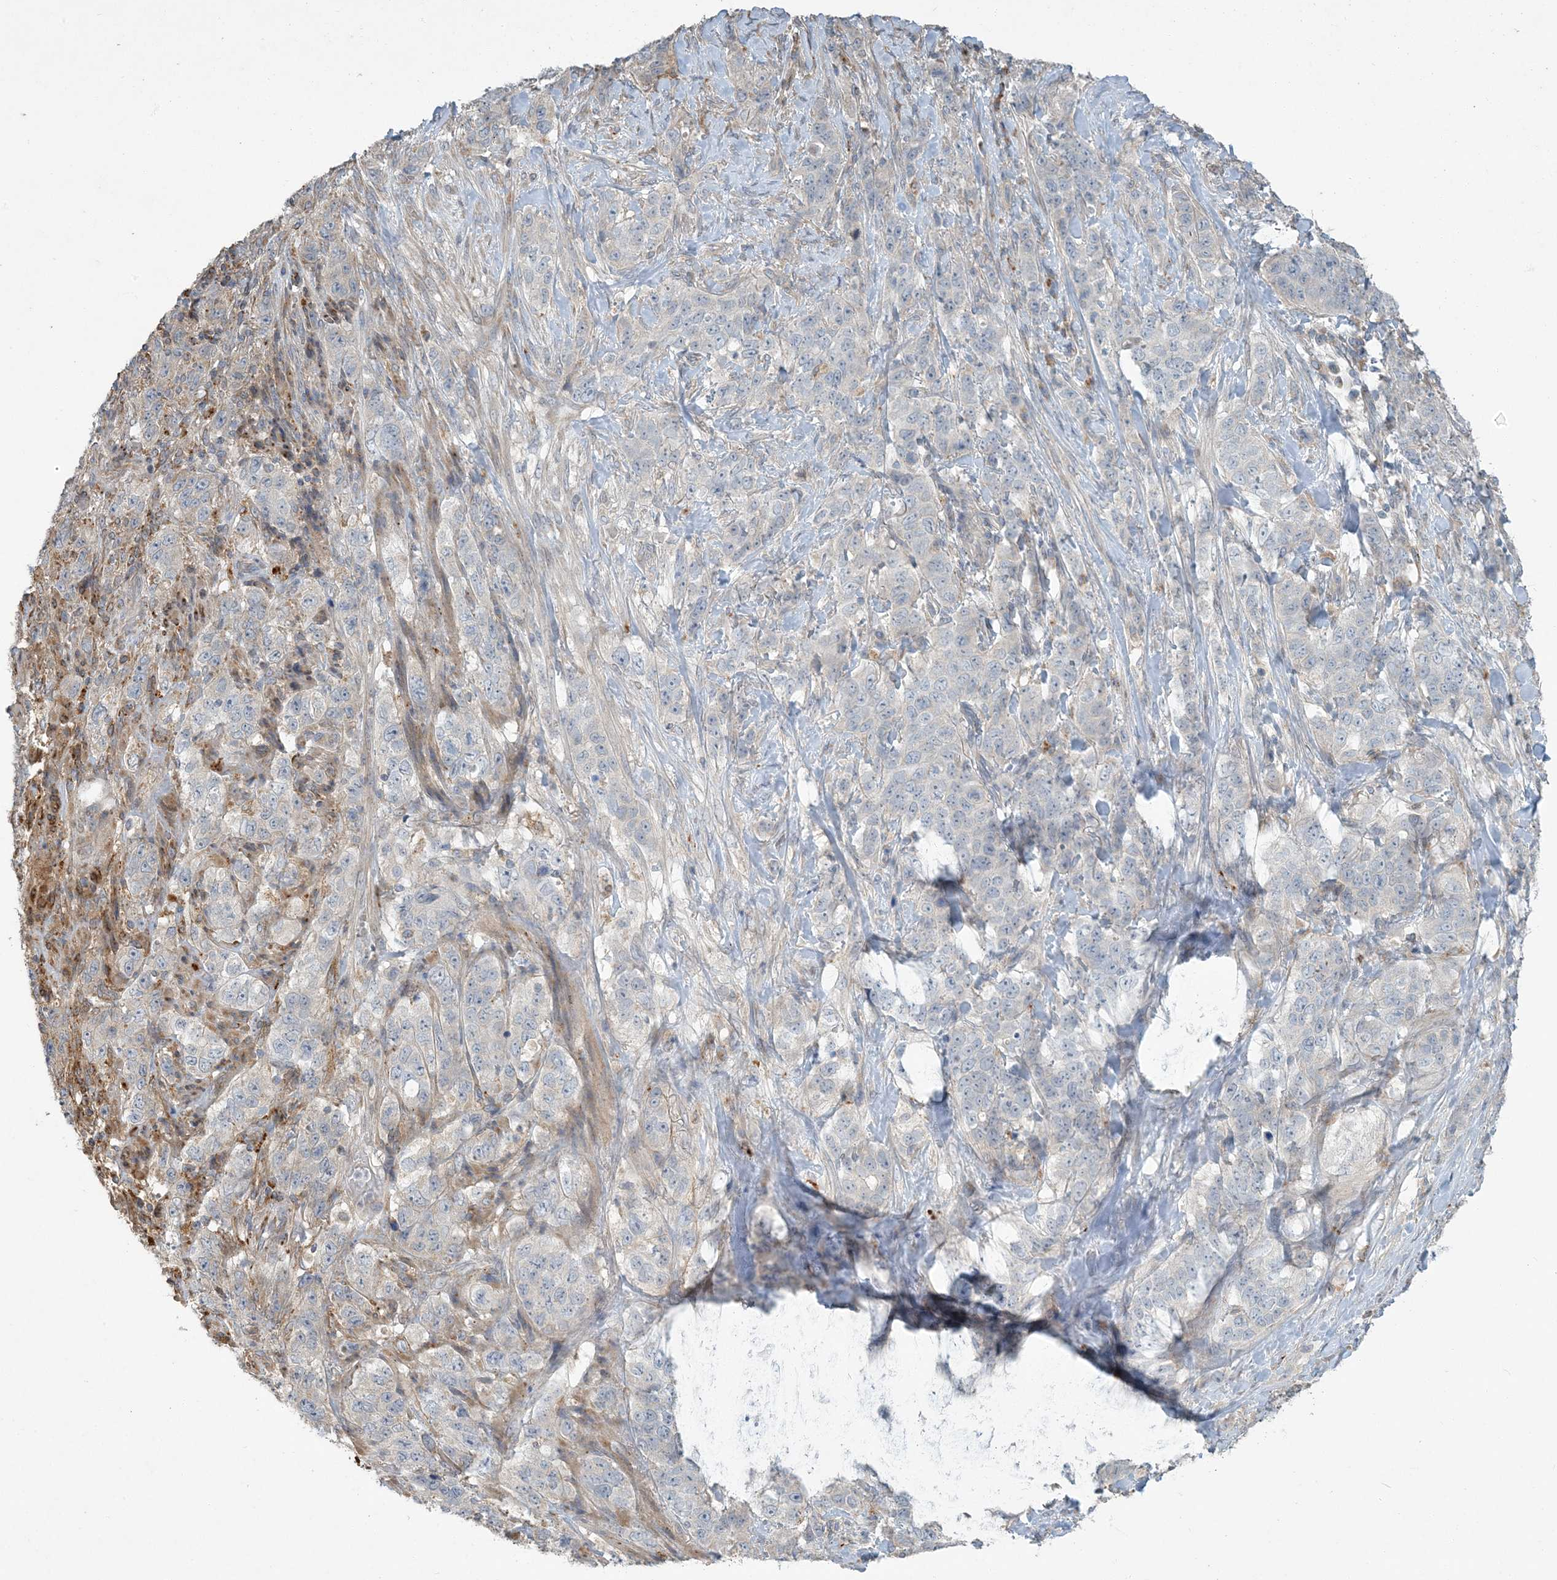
{"staining": {"intensity": "negative", "quantity": "none", "location": "none"}, "tissue": "stomach cancer", "cell_type": "Tumor cells", "image_type": "cancer", "snomed": [{"axis": "morphology", "description": "Adenocarcinoma, NOS"}, {"axis": "topography", "description": "Stomach"}], "caption": "Histopathology image shows no protein expression in tumor cells of adenocarcinoma (stomach) tissue.", "gene": "LTN1", "patient": {"sex": "male", "age": 48}}